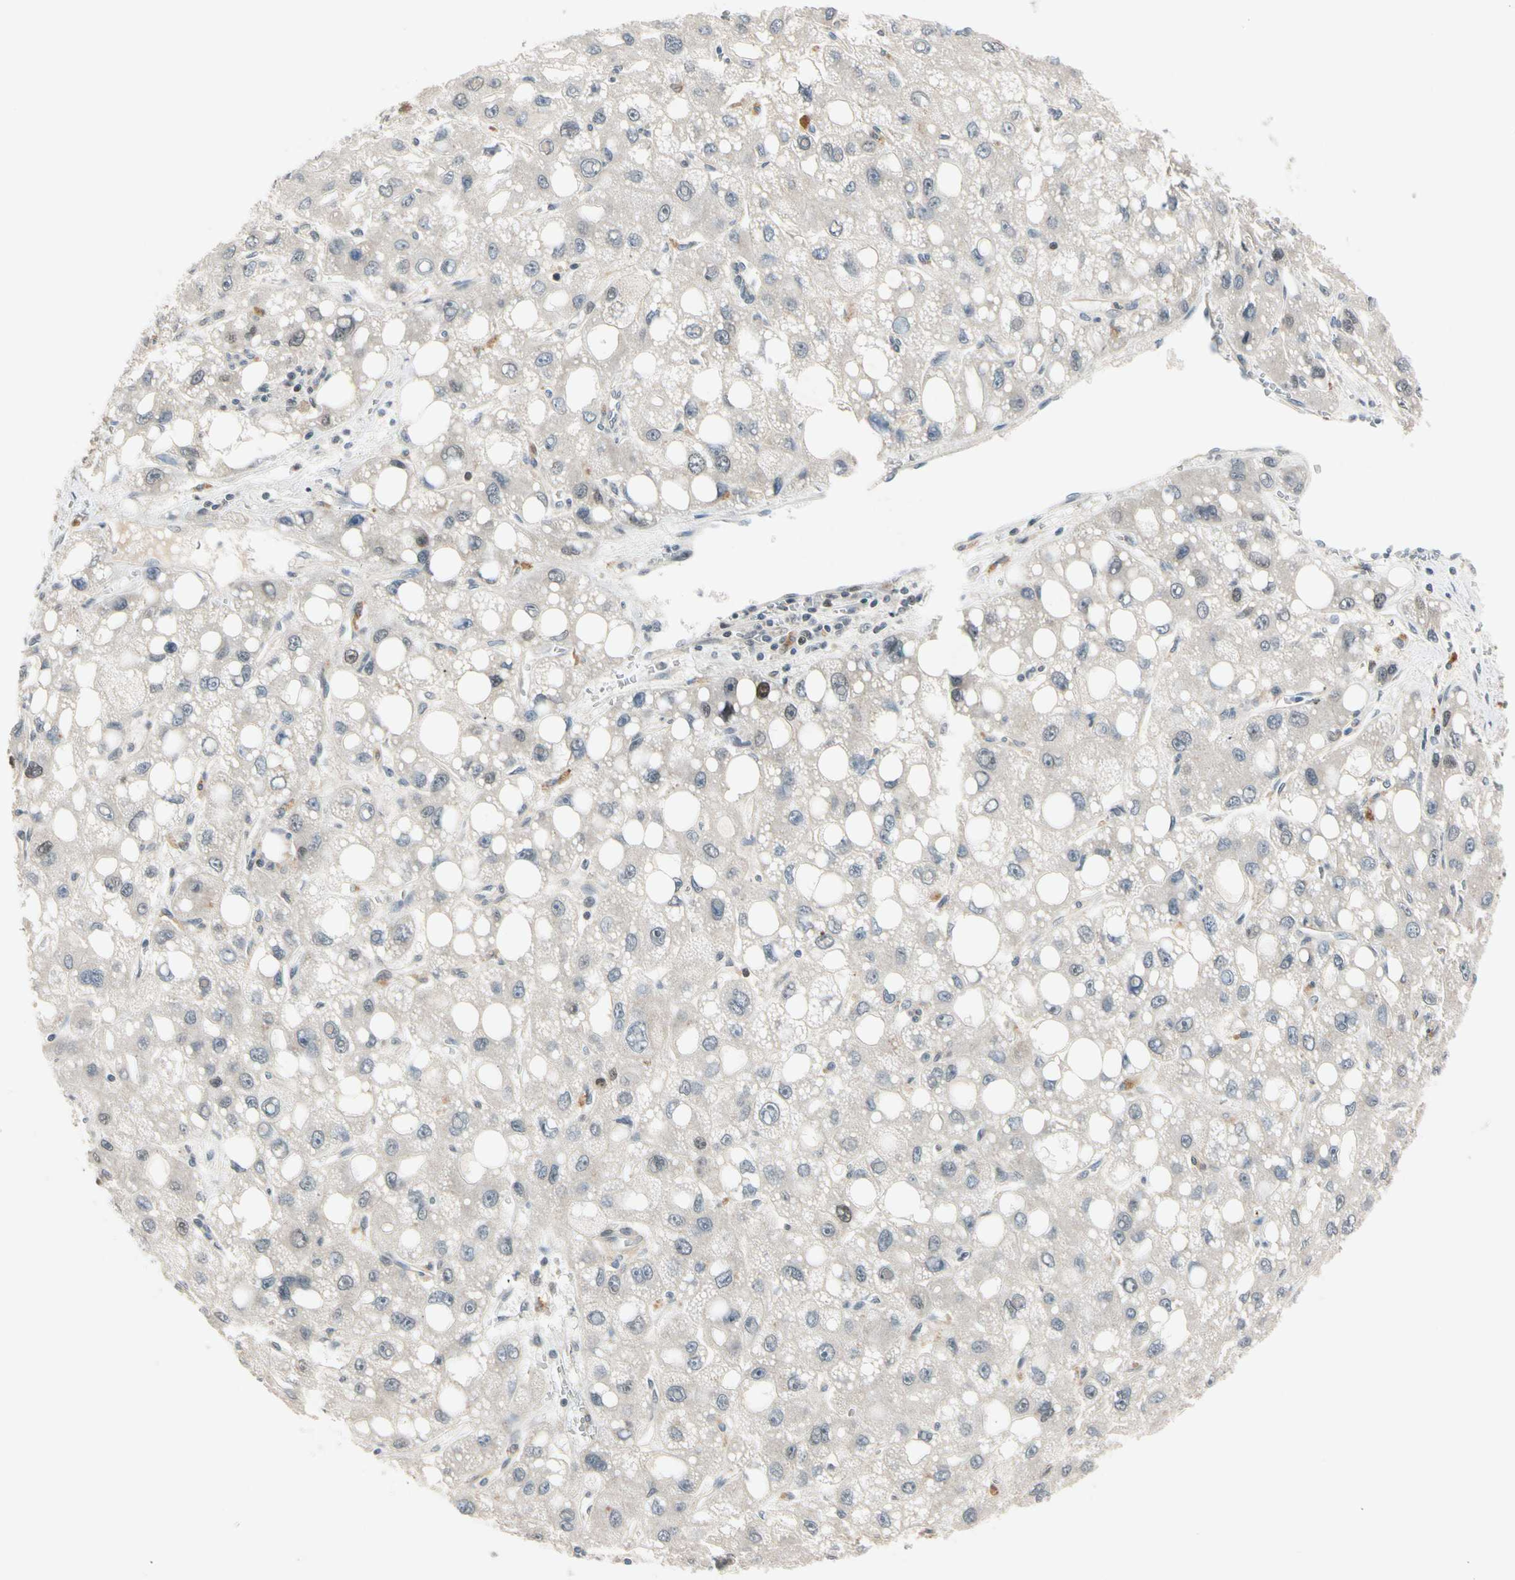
{"staining": {"intensity": "moderate", "quantity": "<25%", "location": "nuclear"}, "tissue": "liver cancer", "cell_type": "Tumor cells", "image_type": "cancer", "snomed": [{"axis": "morphology", "description": "Carcinoma, Hepatocellular, NOS"}, {"axis": "topography", "description": "Liver"}], "caption": "Liver cancer stained with a brown dye displays moderate nuclear positive positivity in about <25% of tumor cells.", "gene": "RIOX2", "patient": {"sex": "male", "age": 55}}